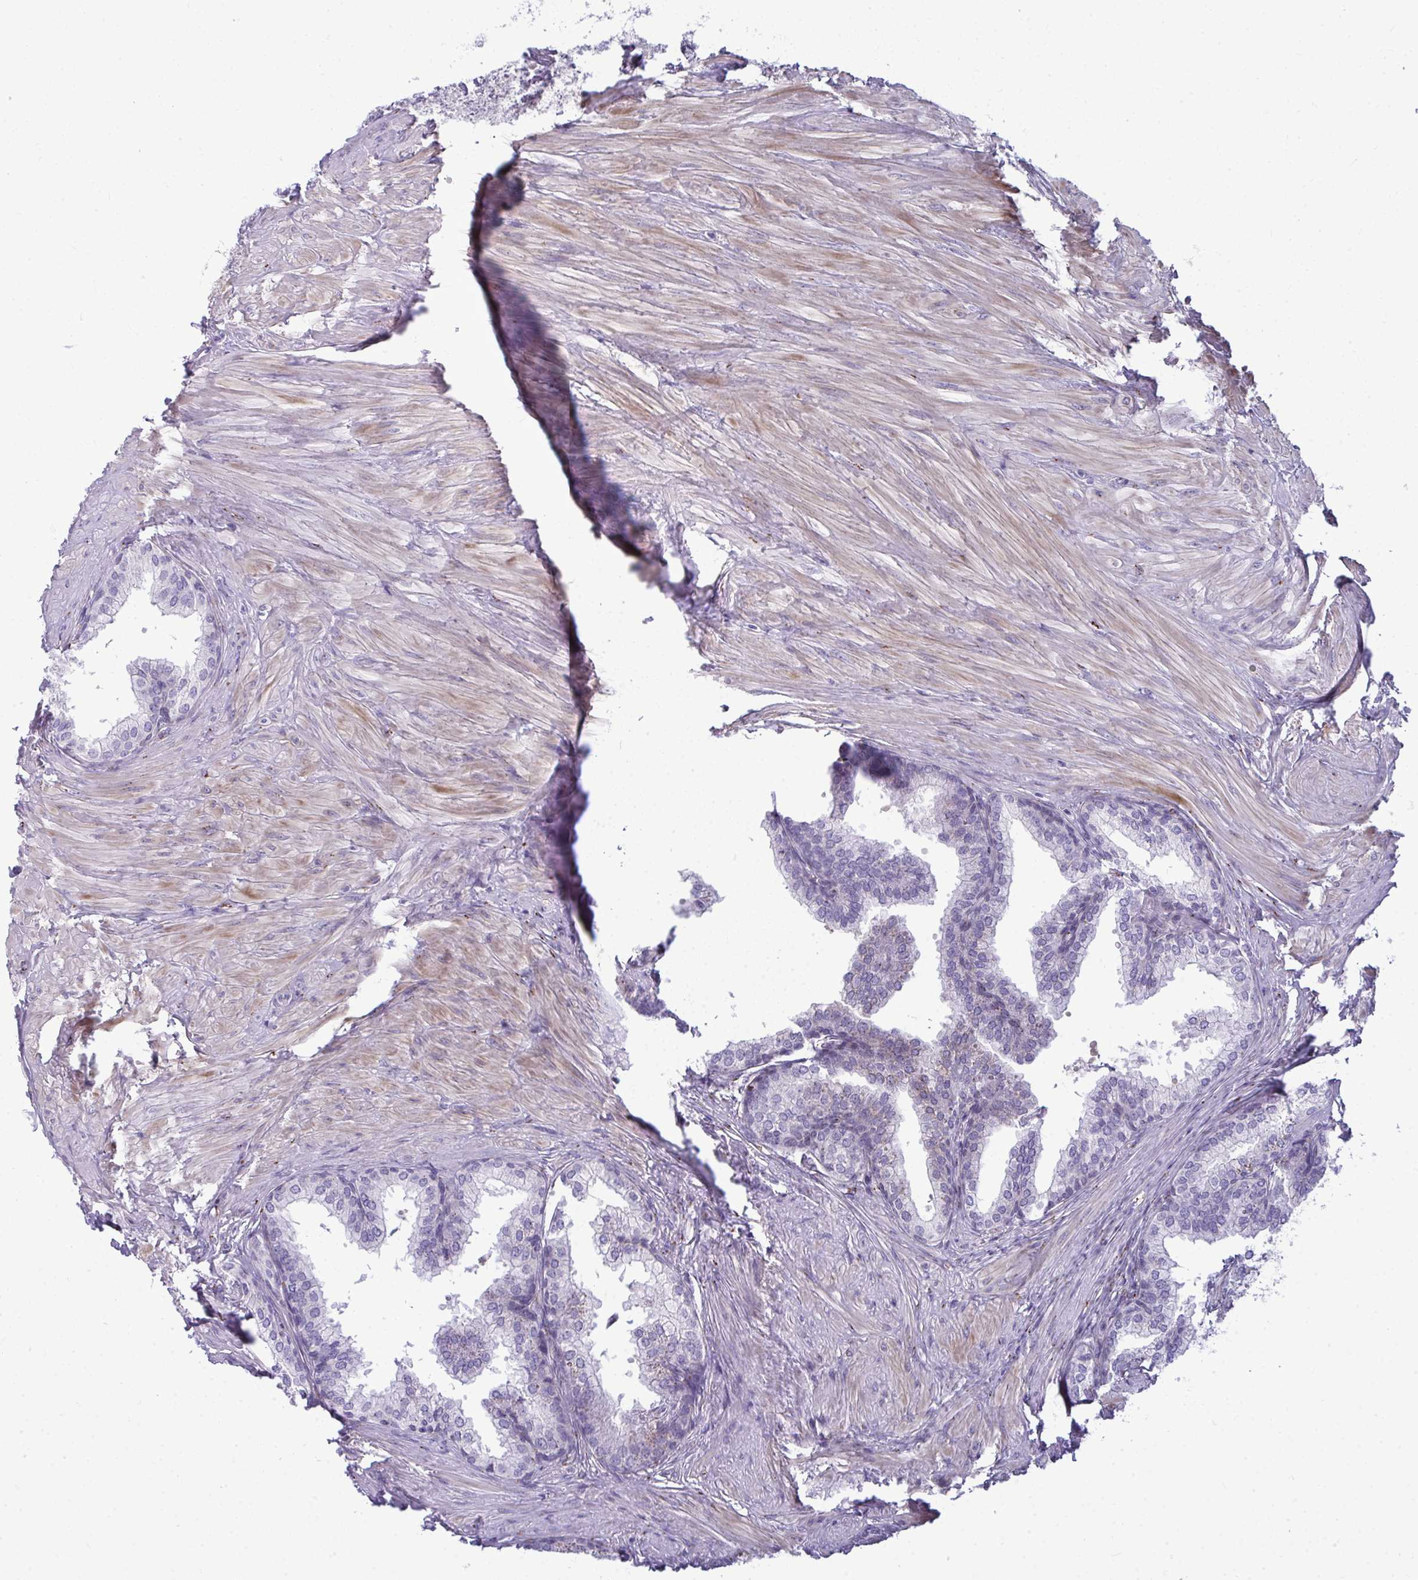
{"staining": {"intensity": "moderate", "quantity": "<25%", "location": "cytoplasmic/membranous"}, "tissue": "prostate", "cell_type": "Glandular cells", "image_type": "normal", "snomed": [{"axis": "morphology", "description": "Normal tissue, NOS"}, {"axis": "topography", "description": "Prostate"}, {"axis": "topography", "description": "Peripheral nerve tissue"}], "caption": "Immunohistochemical staining of unremarkable prostate shows <25% levels of moderate cytoplasmic/membranous protein positivity in approximately <25% of glandular cells.", "gene": "DTX4", "patient": {"sex": "male", "age": 55}}